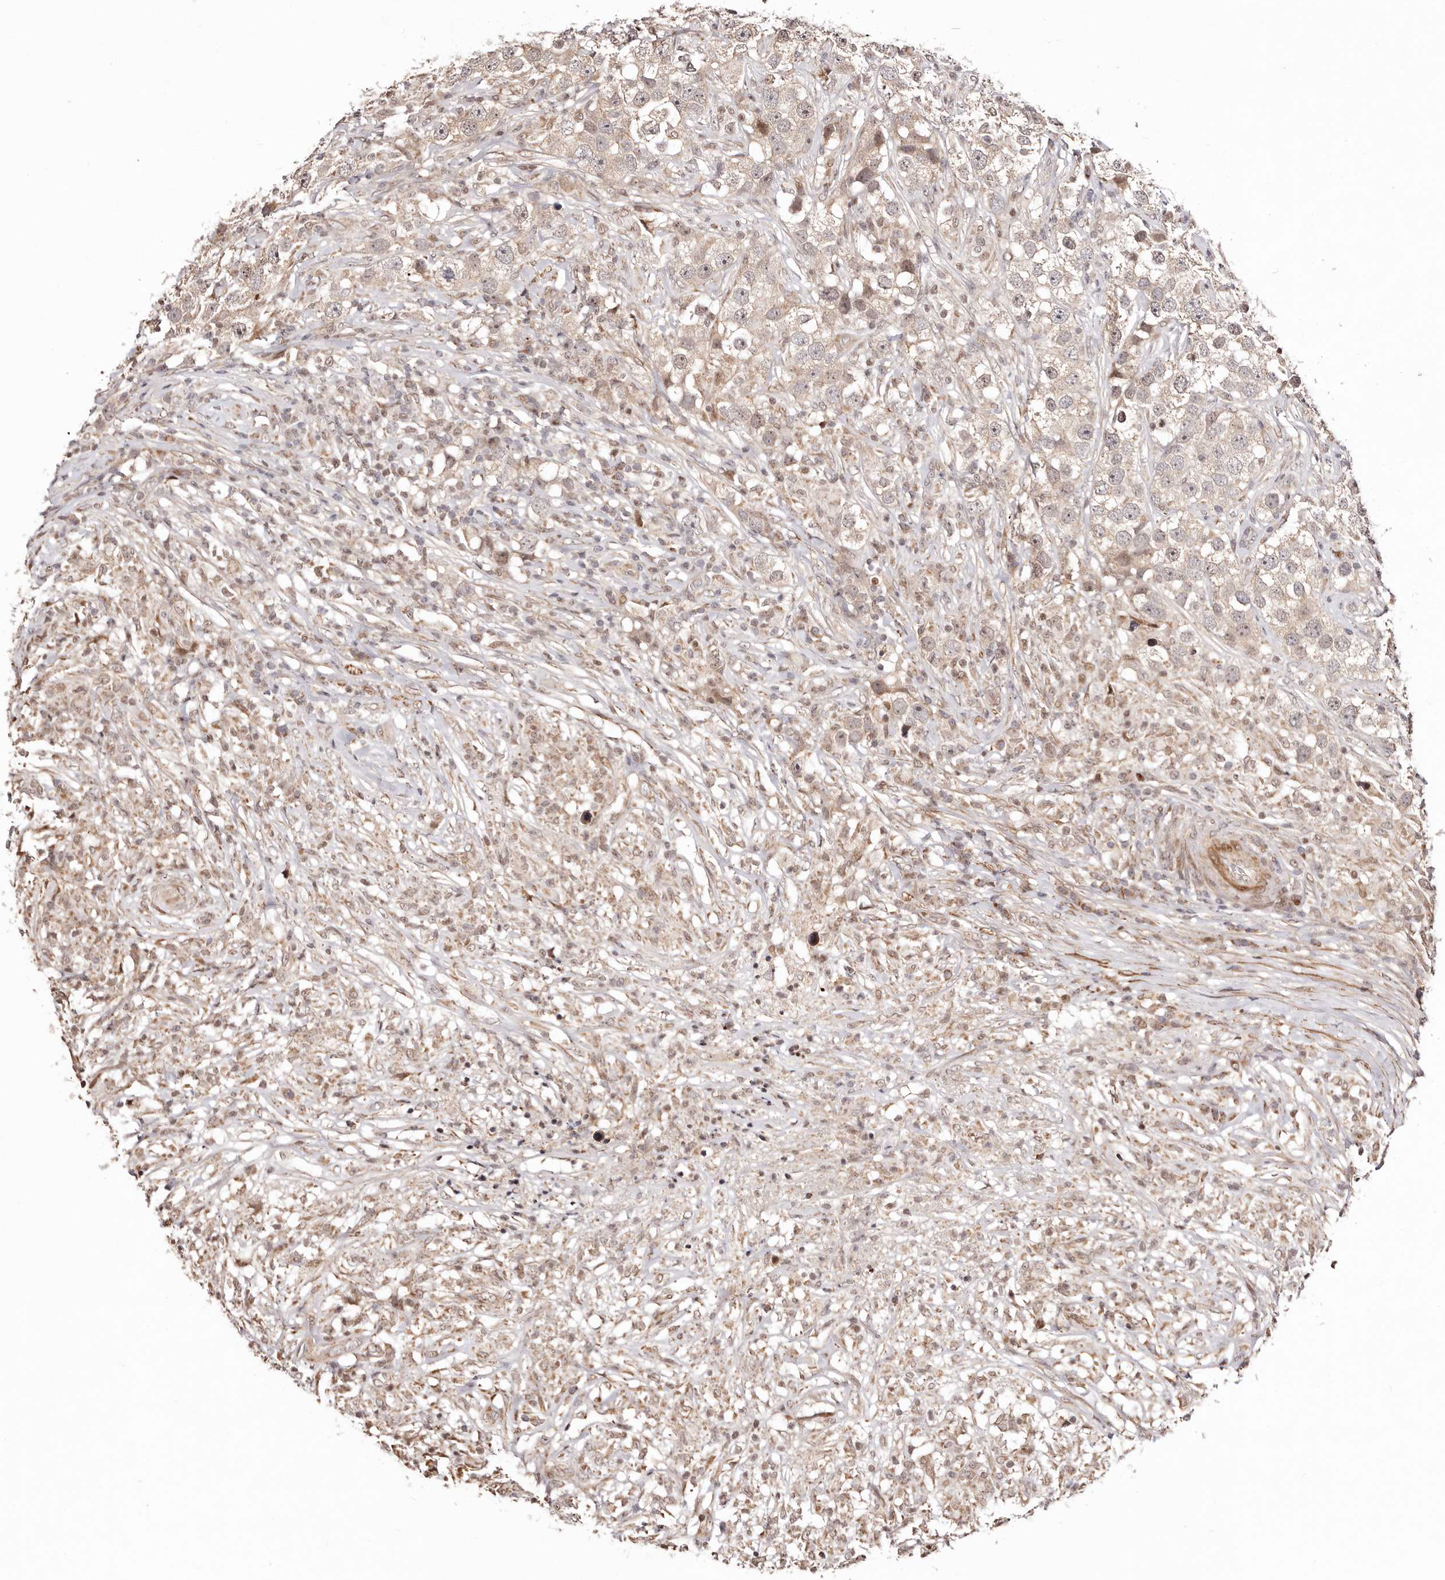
{"staining": {"intensity": "weak", "quantity": "<25%", "location": "cytoplasmic/membranous"}, "tissue": "testis cancer", "cell_type": "Tumor cells", "image_type": "cancer", "snomed": [{"axis": "morphology", "description": "Seminoma, NOS"}, {"axis": "topography", "description": "Testis"}], "caption": "An immunohistochemistry image of testis cancer is shown. There is no staining in tumor cells of testis cancer.", "gene": "HIVEP3", "patient": {"sex": "male", "age": 49}}